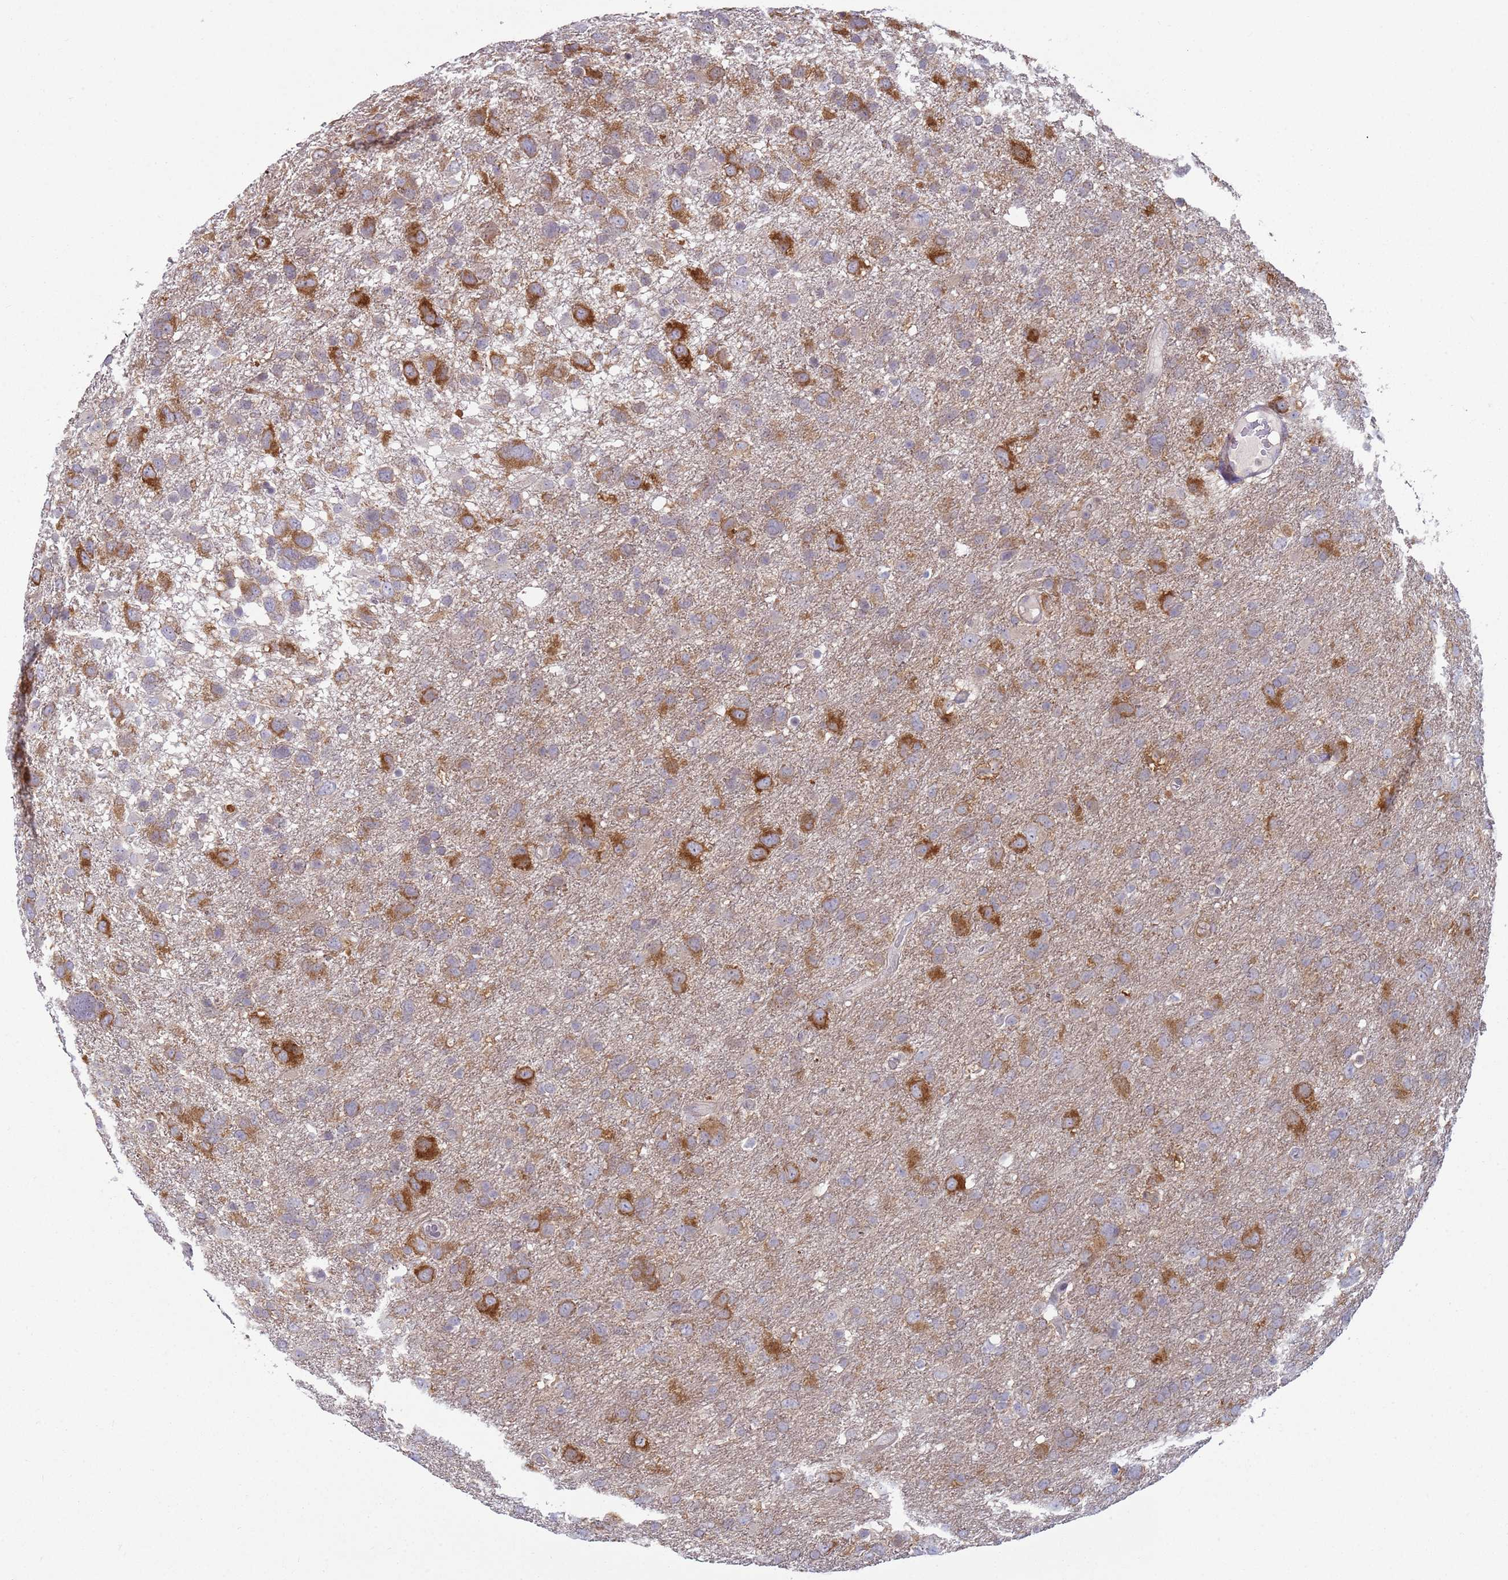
{"staining": {"intensity": "weak", "quantity": "25%-75%", "location": "cytoplasmic/membranous"}, "tissue": "glioma", "cell_type": "Tumor cells", "image_type": "cancer", "snomed": [{"axis": "morphology", "description": "Glioma, malignant, High grade"}, {"axis": "topography", "description": "Brain"}], "caption": "A micrograph of high-grade glioma (malignant) stained for a protein exhibits weak cytoplasmic/membranous brown staining in tumor cells. (DAB (3,3'-diaminobenzidine) IHC with brightfield microscopy, high magnification).", "gene": "SNAPC4", "patient": {"sex": "male", "age": 61}}